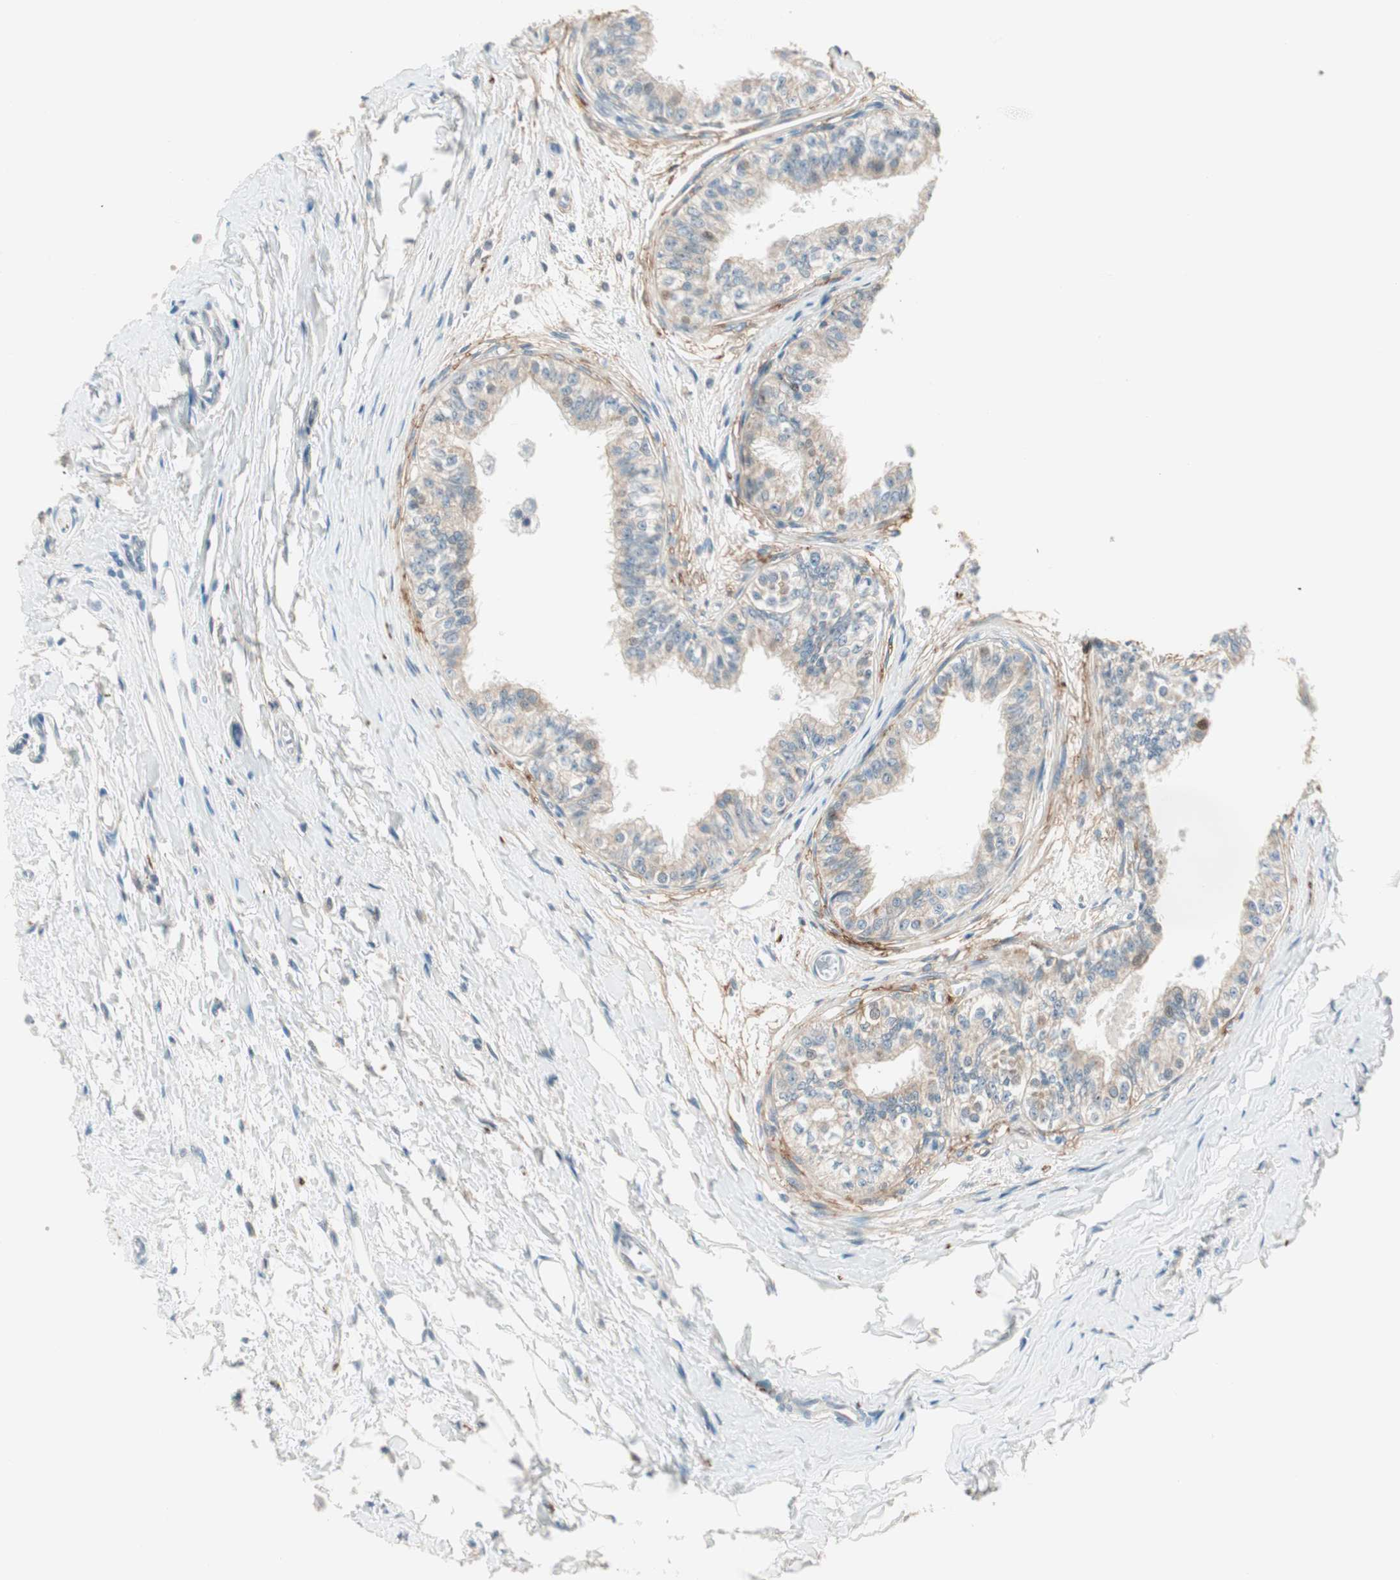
{"staining": {"intensity": "weak", "quantity": ">75%", "location": "cytoplasmic/membranous"}, "tissue": "epididymis", "cell_type": "Glandular cells", "image_type": "normal", "snomed": [{"axis": "morphology", "description": "Normal tissue, NOS"}, {"axis": "morphology", "description": "Adenocarcinoma, metastatic, NOS"}, {"axis": "topography", "description": "Testis"}, {"axis": "topography", "description": "Epididymis"}], "caption": "An immunohistochemistry micrograph of benign tissue is shown. Protein staining in brown shows weak cytoplasmic/membranous positivity in epididymis within glandular cells. Nuclei are stained in blue.", "gene": "GNAO1", "patient": {"sex": "male", "age": 26}}